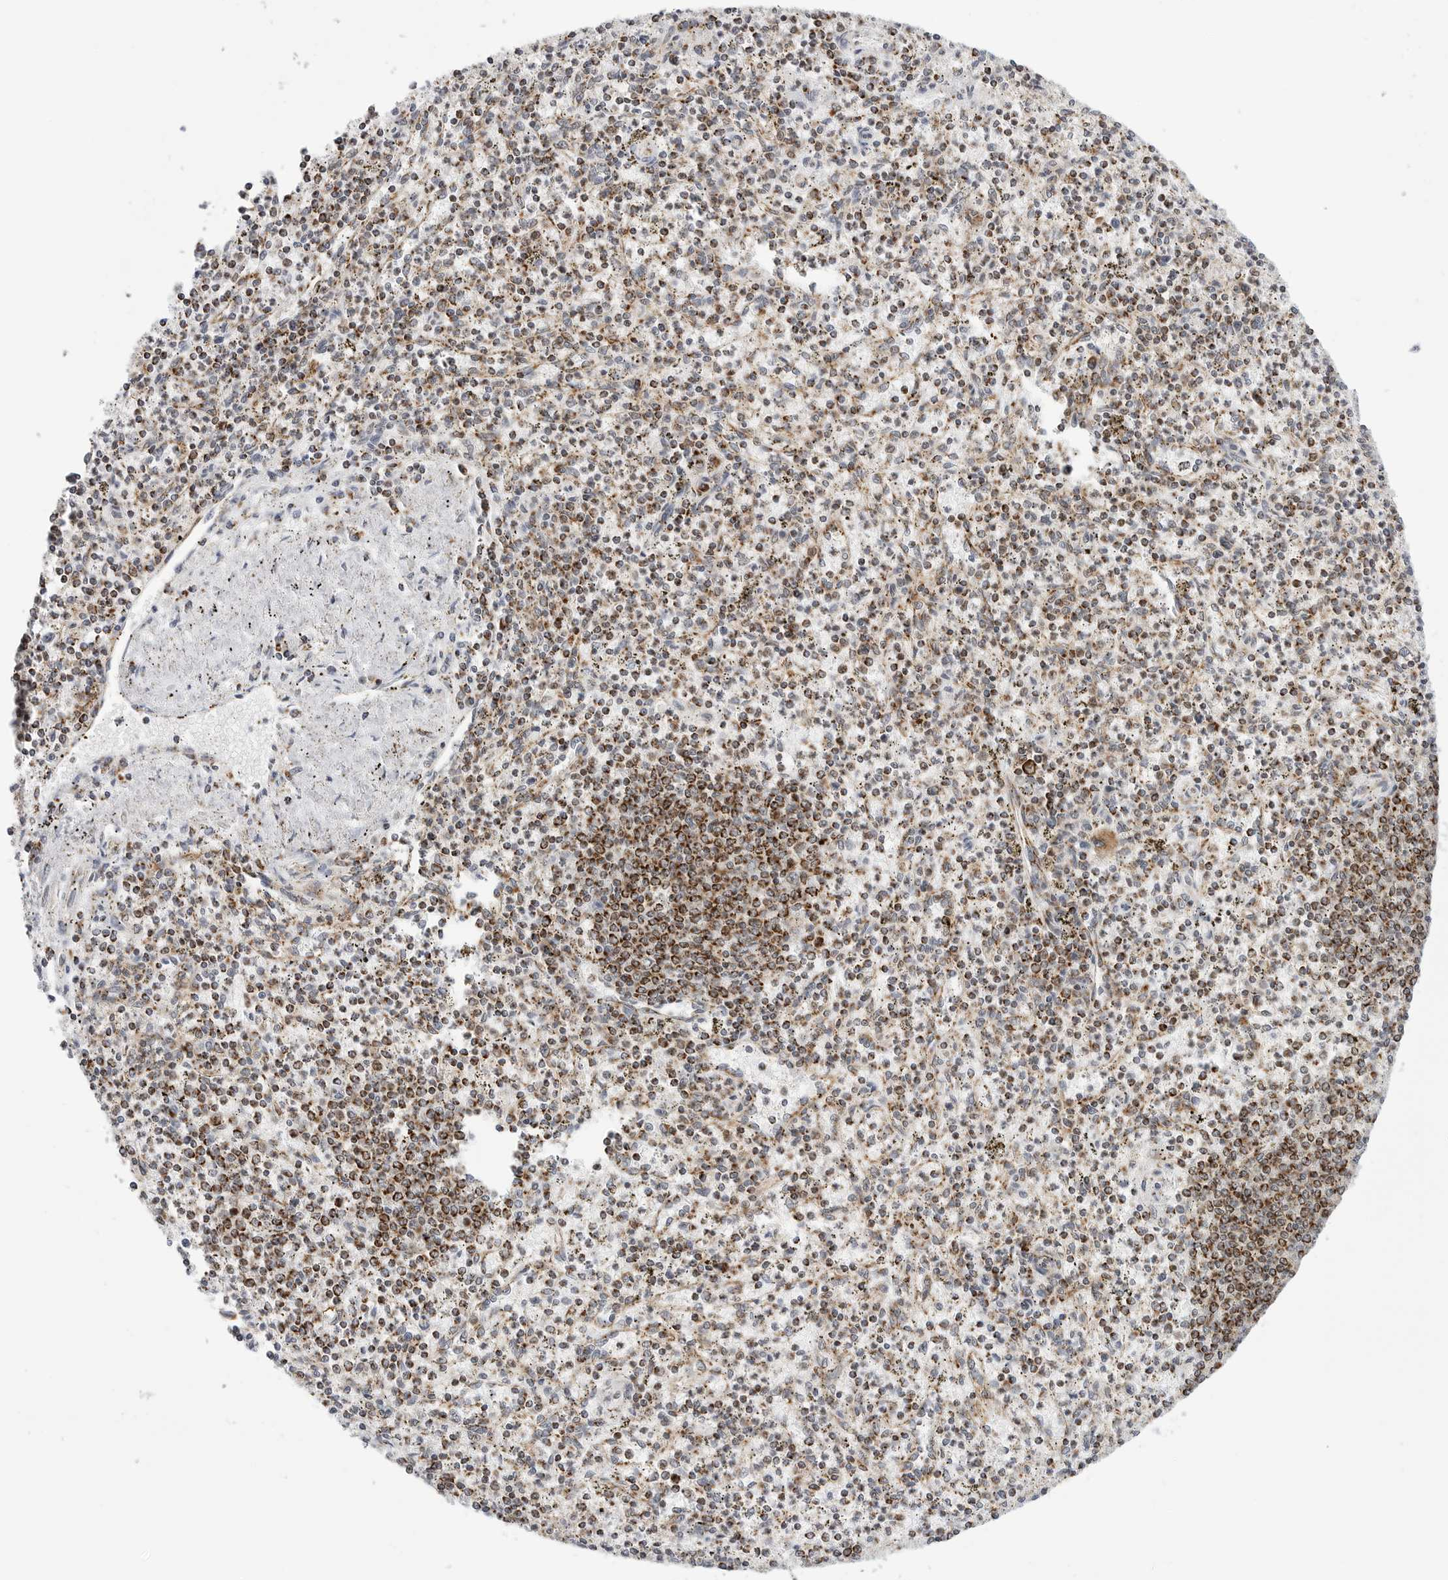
{"staining": {"intensity": "strong", "quantity": "25%-75%", "location": "cytoplasmic/membranous"}, "tissue": "spleen", "cell_type": "Cells in red pulp", "image_type": "normal", "snomed": [{"axis": "morphology", "description": "Normal tissue, NOS"}, {"axis": "topography", "description": "Spleen"}], "caption": "A brown stain labels strong cytoplasmic/membranous expression of a protein in cells in red pulp of benign human spleen. (DAB (3,3'-diaminobenzidine) = brown stain, brightfield microscopy at high magnification).", "gene": "ATP5IF1", "patient": {"sex": "male", "age": 72}}